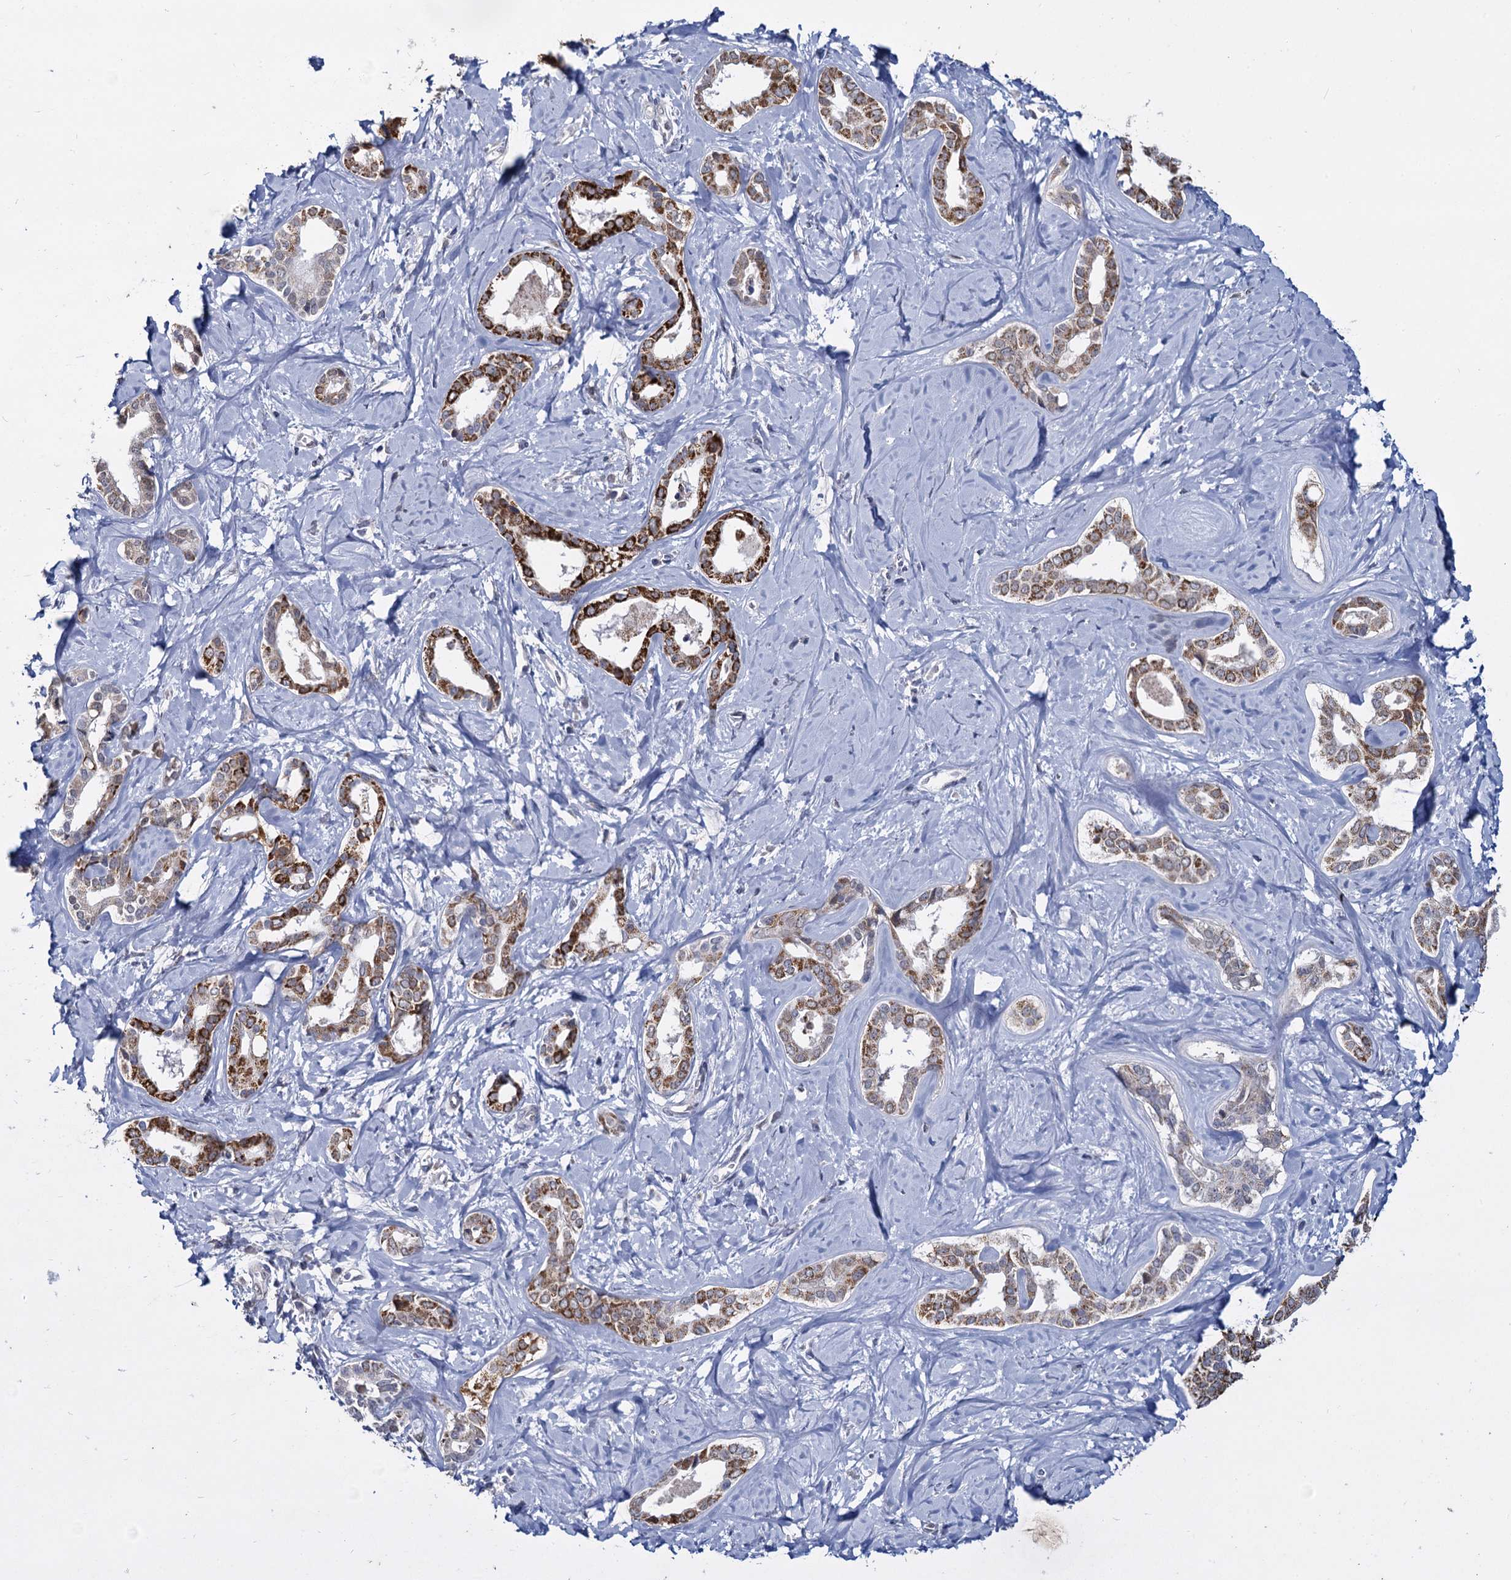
{"staining": {"intensity": "strong", "quantity": ">75%", "location": "cytoplasmic/membranous"}, "tissue": "liver cancer", "cell_type": "Tumor cells", "image_type": "cancer", "snomed": [{"axis": "morphology", "description": "Cholangiocarcinoma"}, {"axis": "topography", "description": "Liver"}], "caption": "A brown stain shows strong cytoplasmic/membranous staining of a protein in cholangiocarcinoma (liver) tumor cells. Immunohistochemistry (ihc) stains the protein in brown and the nuclei are stained blue.", "gene": "RPUSD4", "patient": {"sex": "female", "age": 77}}